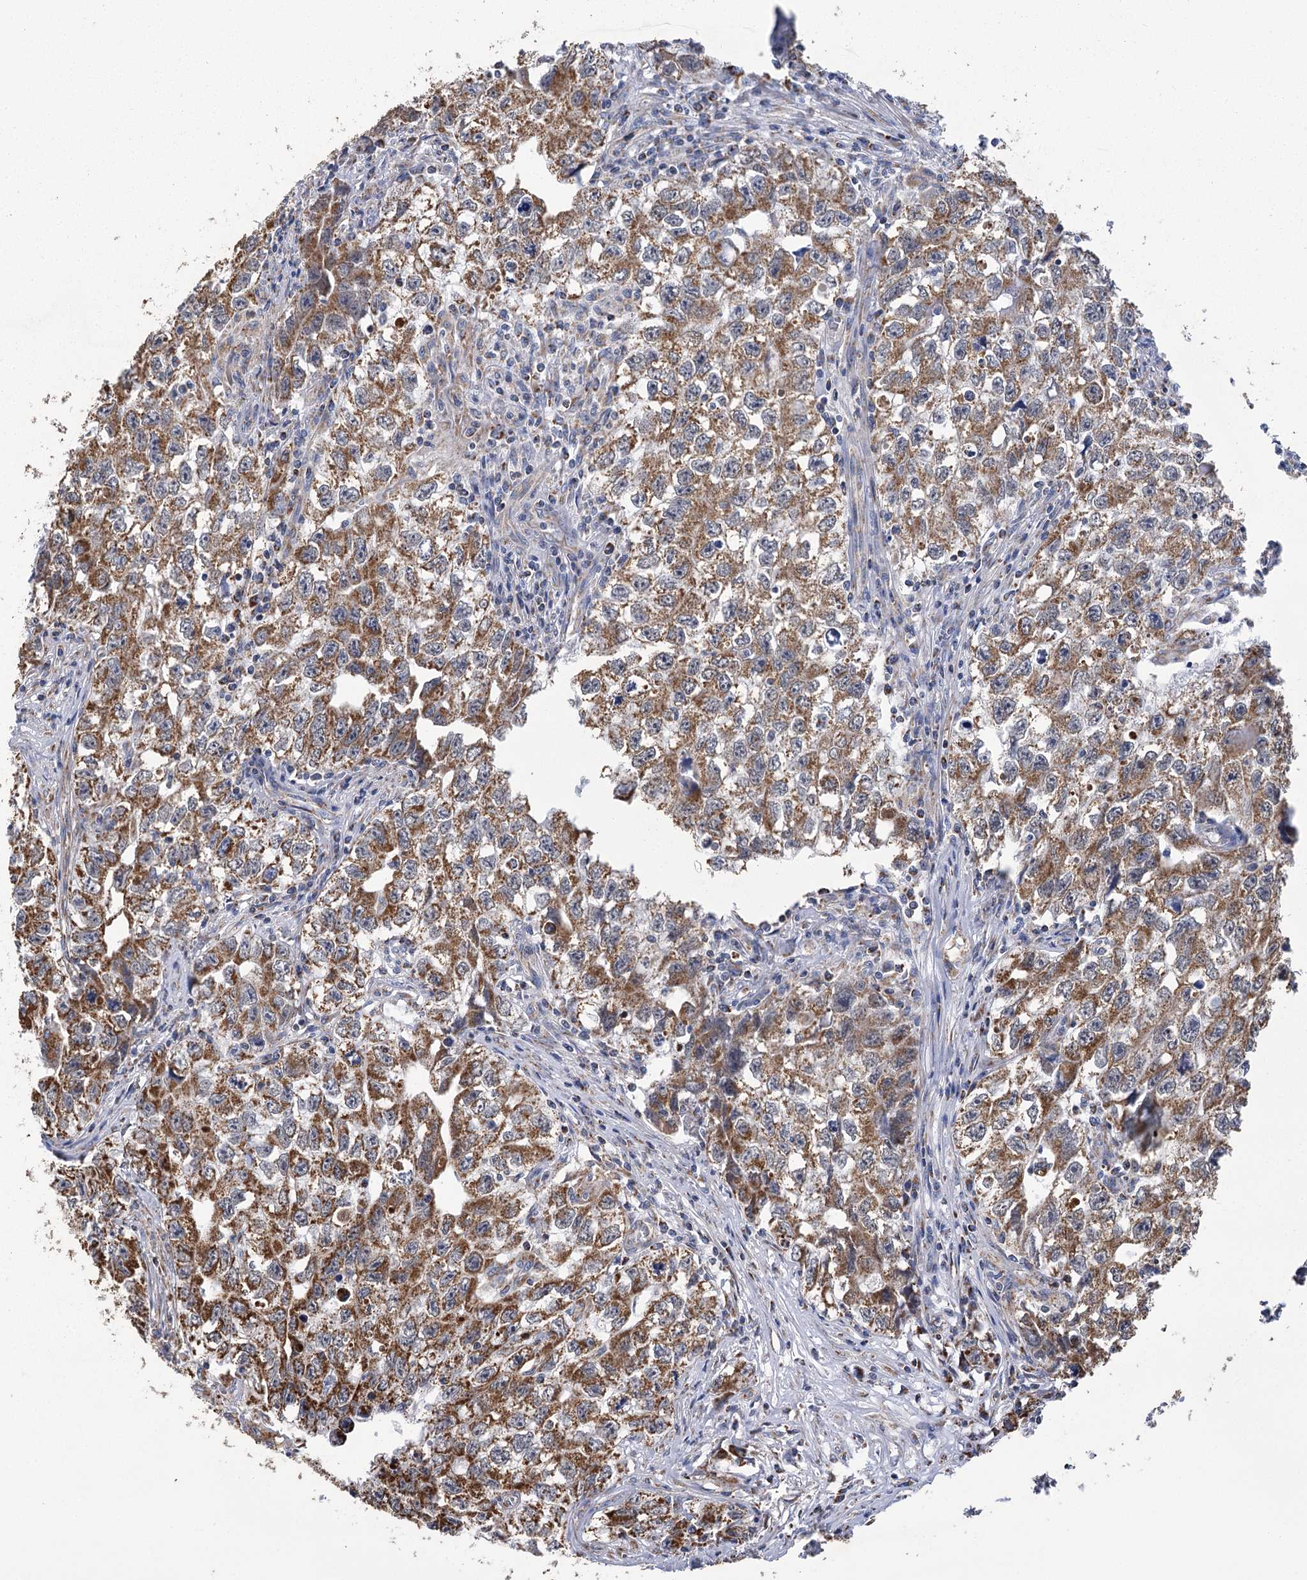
{"staining": {"intensity": "moderate", "quantity": ">75%", "location": "cytoplasmic/membranous"}, "tissue": "testis cancer", "cell_type": "Tumor cells", "image_type": "cancer", "snomed": [{"axis": "morphology", "description": "Seminoma, NOS"}, {"axis": "morphology", "description": "Carcinoma, Embryonal, NOS"}, {"axis": "topography", "description": "Testis"}], "caption": "Human testis cancer (seminoma) stained for a protein (brown) reveals moderate cytoplasmic/membranous positive staining in about >75% of tumor cells.", "gene": "CCDC73", "patient": {"sex": "male", "age": 43}}